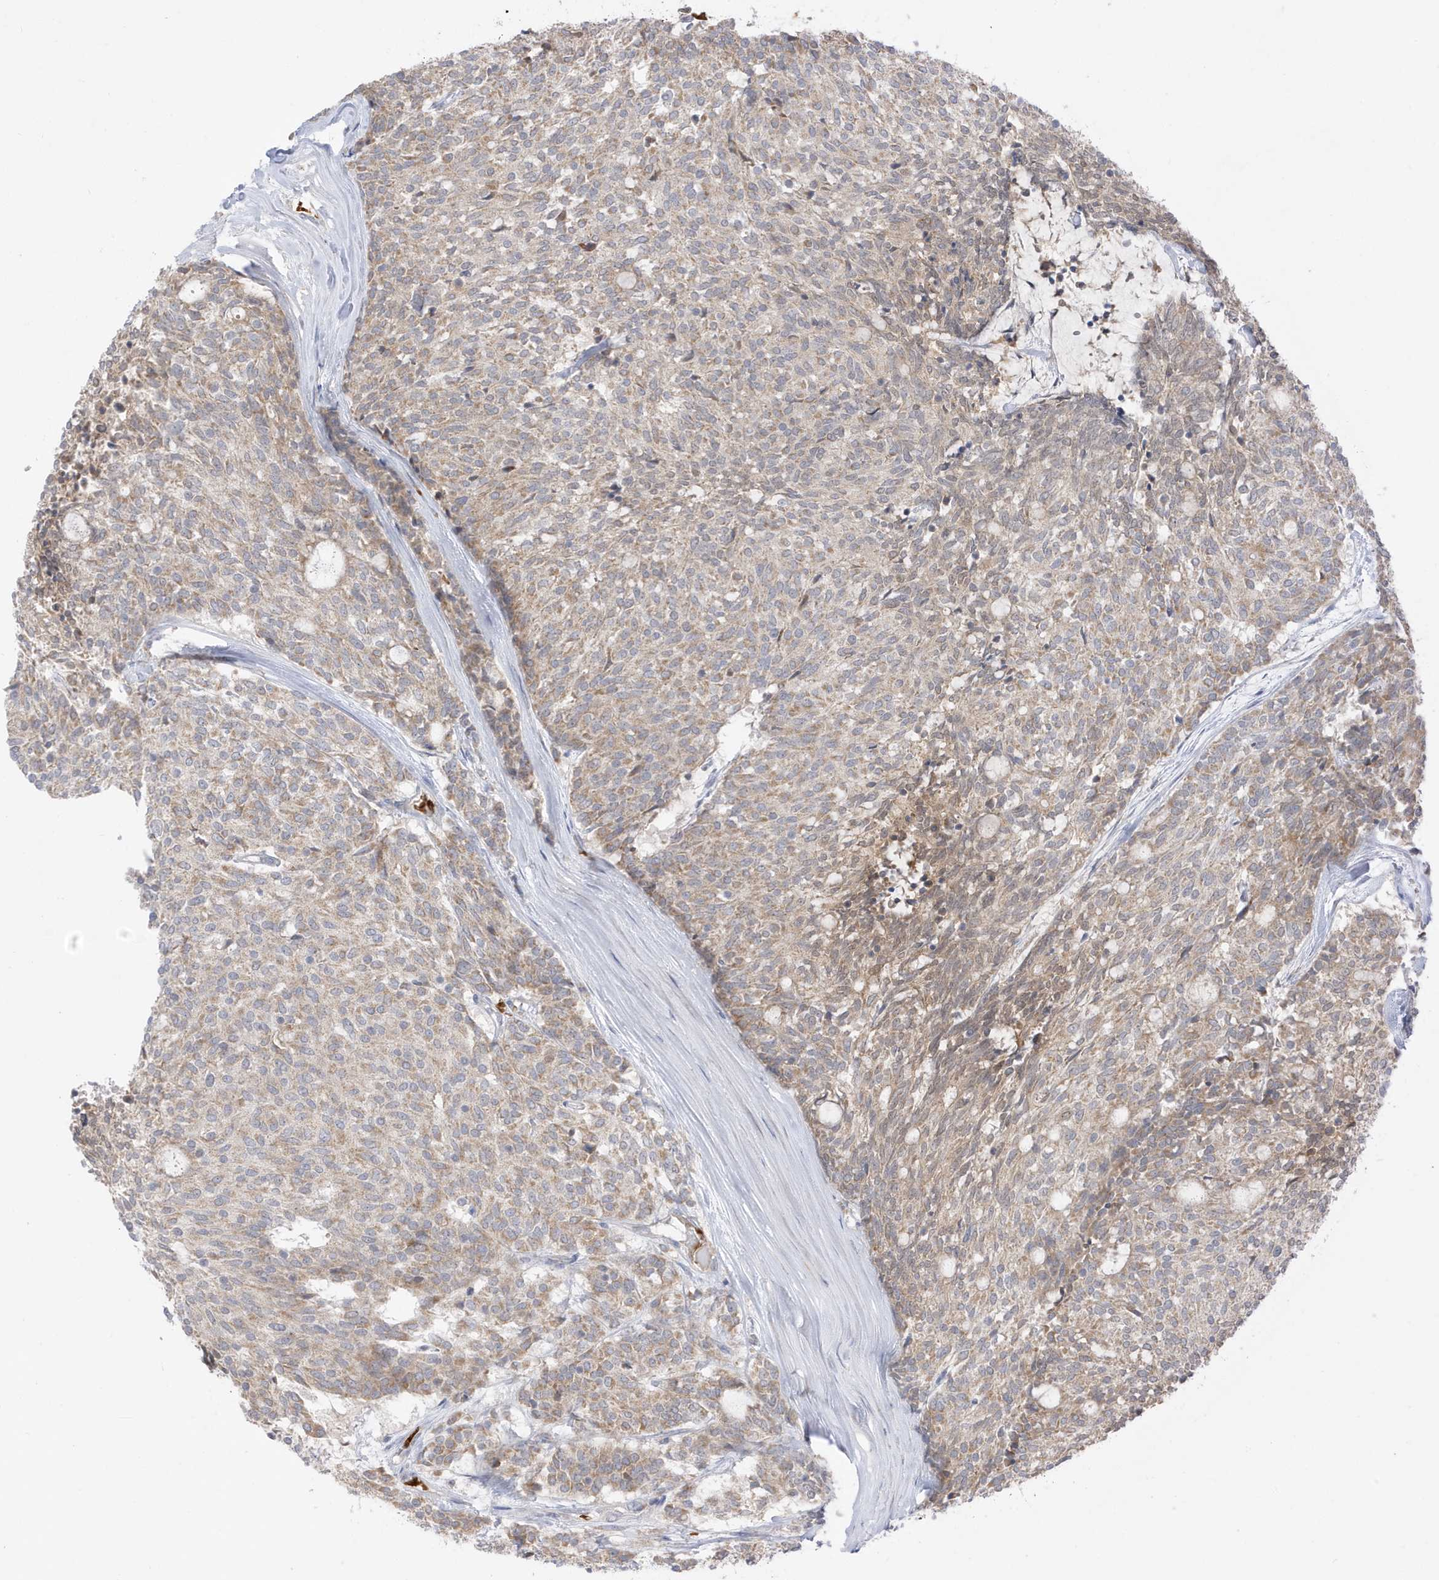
{"staining": {"intensity": "weak", "quantity": "25%-75%", "location": "cytoplasmic/membranous"}, "tissue": "carcinoid", "cell_type": "Tumor cells", "image_type": "cancer", "snomed": [{"axis": "morphology", "description": "Carcinoid, malignant, NOS"}, {"axis": "topography", "description": "Pancreas"}], "caption": "Tumor cells demonstrate low levels of weak cytoplasmic/membranous positivity in approximately 25%-75% of cells in human carcinoid.", "gene": "NPPC", "patient": {"sex": "female", "age": 54}}